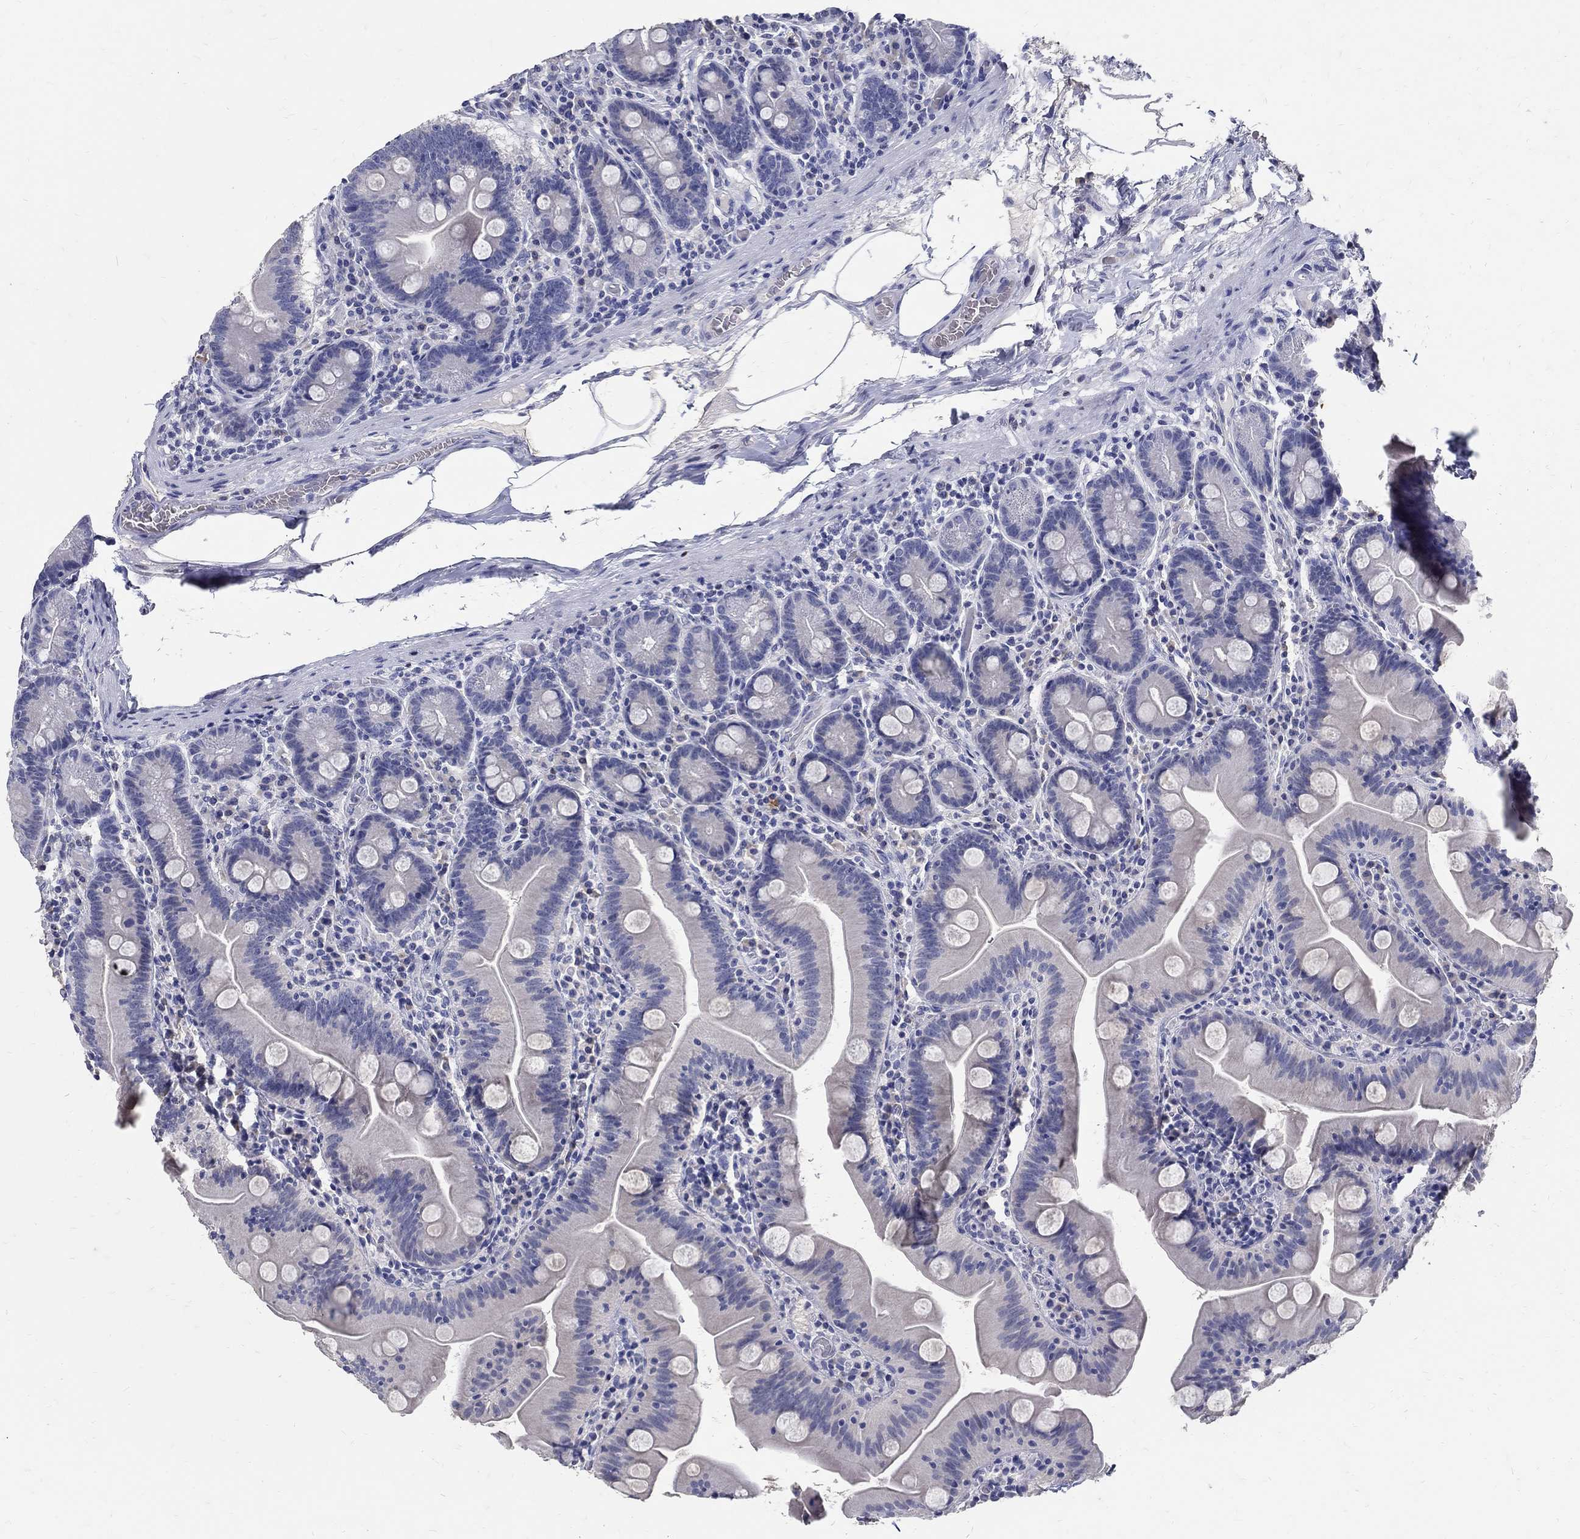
{"staining": {"intensity": "negative", "quantity": "none", "location": "none"}, "tissue": "small intestine", "cell_type": "Glandular cells", "image_type": "normal", "snomed": [{"axis": "morphology", "description": "Normal tissue, NOS"}, {"axis": "topography", "description": "Small intestine"}], "caption": "A high-resolution micrograph shows immunohistochemistry (IHC) staining of normal small intestine, which exhibits no significant positivity in glandular cells.", "gene": "SOX2", "patient": {"sex": "male", "age": 37}}